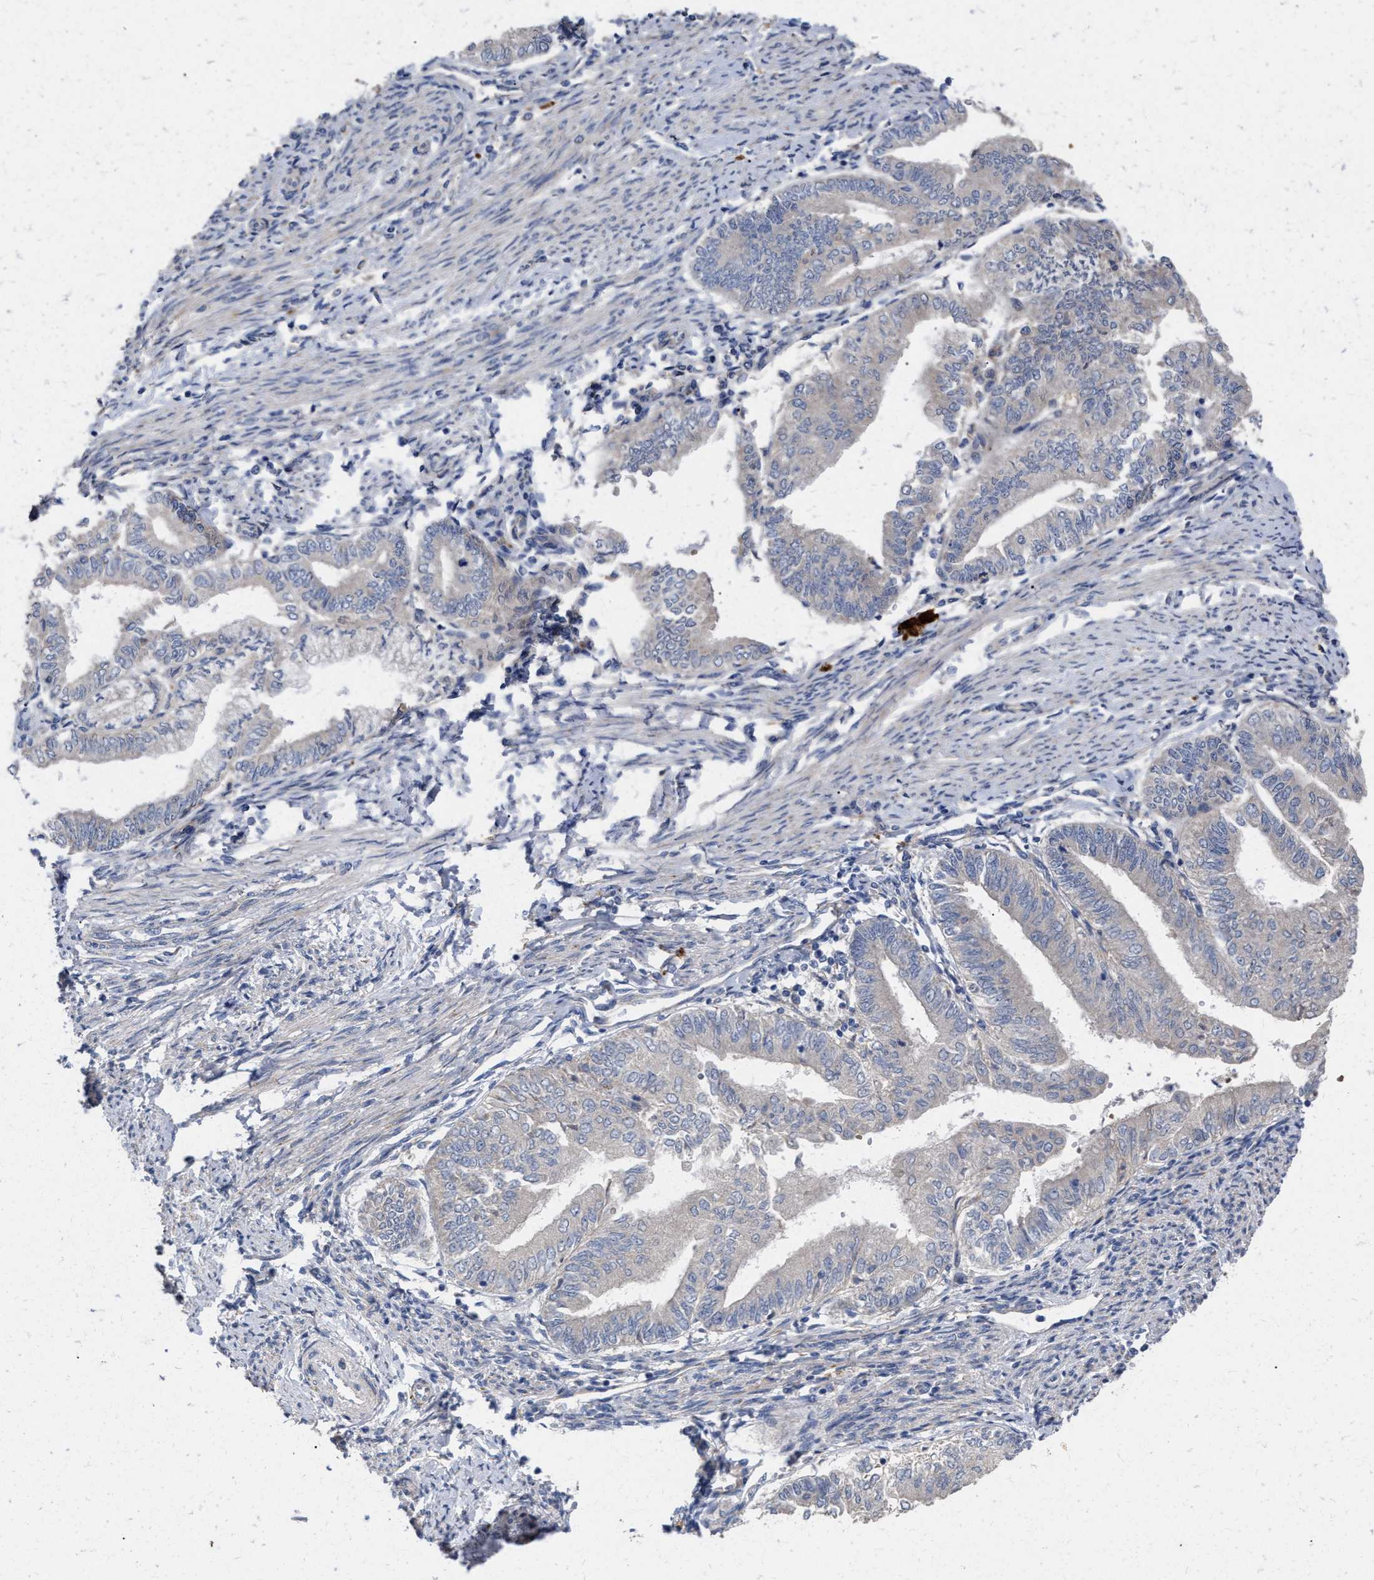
{"staining": {"intensity": "negative", "quantity": "none", "location": "none"}, "tissue": "endometrial cancer", "cell_type": "Tumor cells", "image_type": "cancer", "snomed": [{"axis": "morphology", "description": "Adenocarcinoma, NOS"}, {"axis": "topography", "description": "Endometrium"}], "caption": "High power microscopy photomicrograph of an immunohistochemistry (IHC) micrograph of endometrial adenocarcinoma, revealing no significant expression in tumor cells.", "gene": "MLST8", "patient": {"sex": "female", "age": 66}}